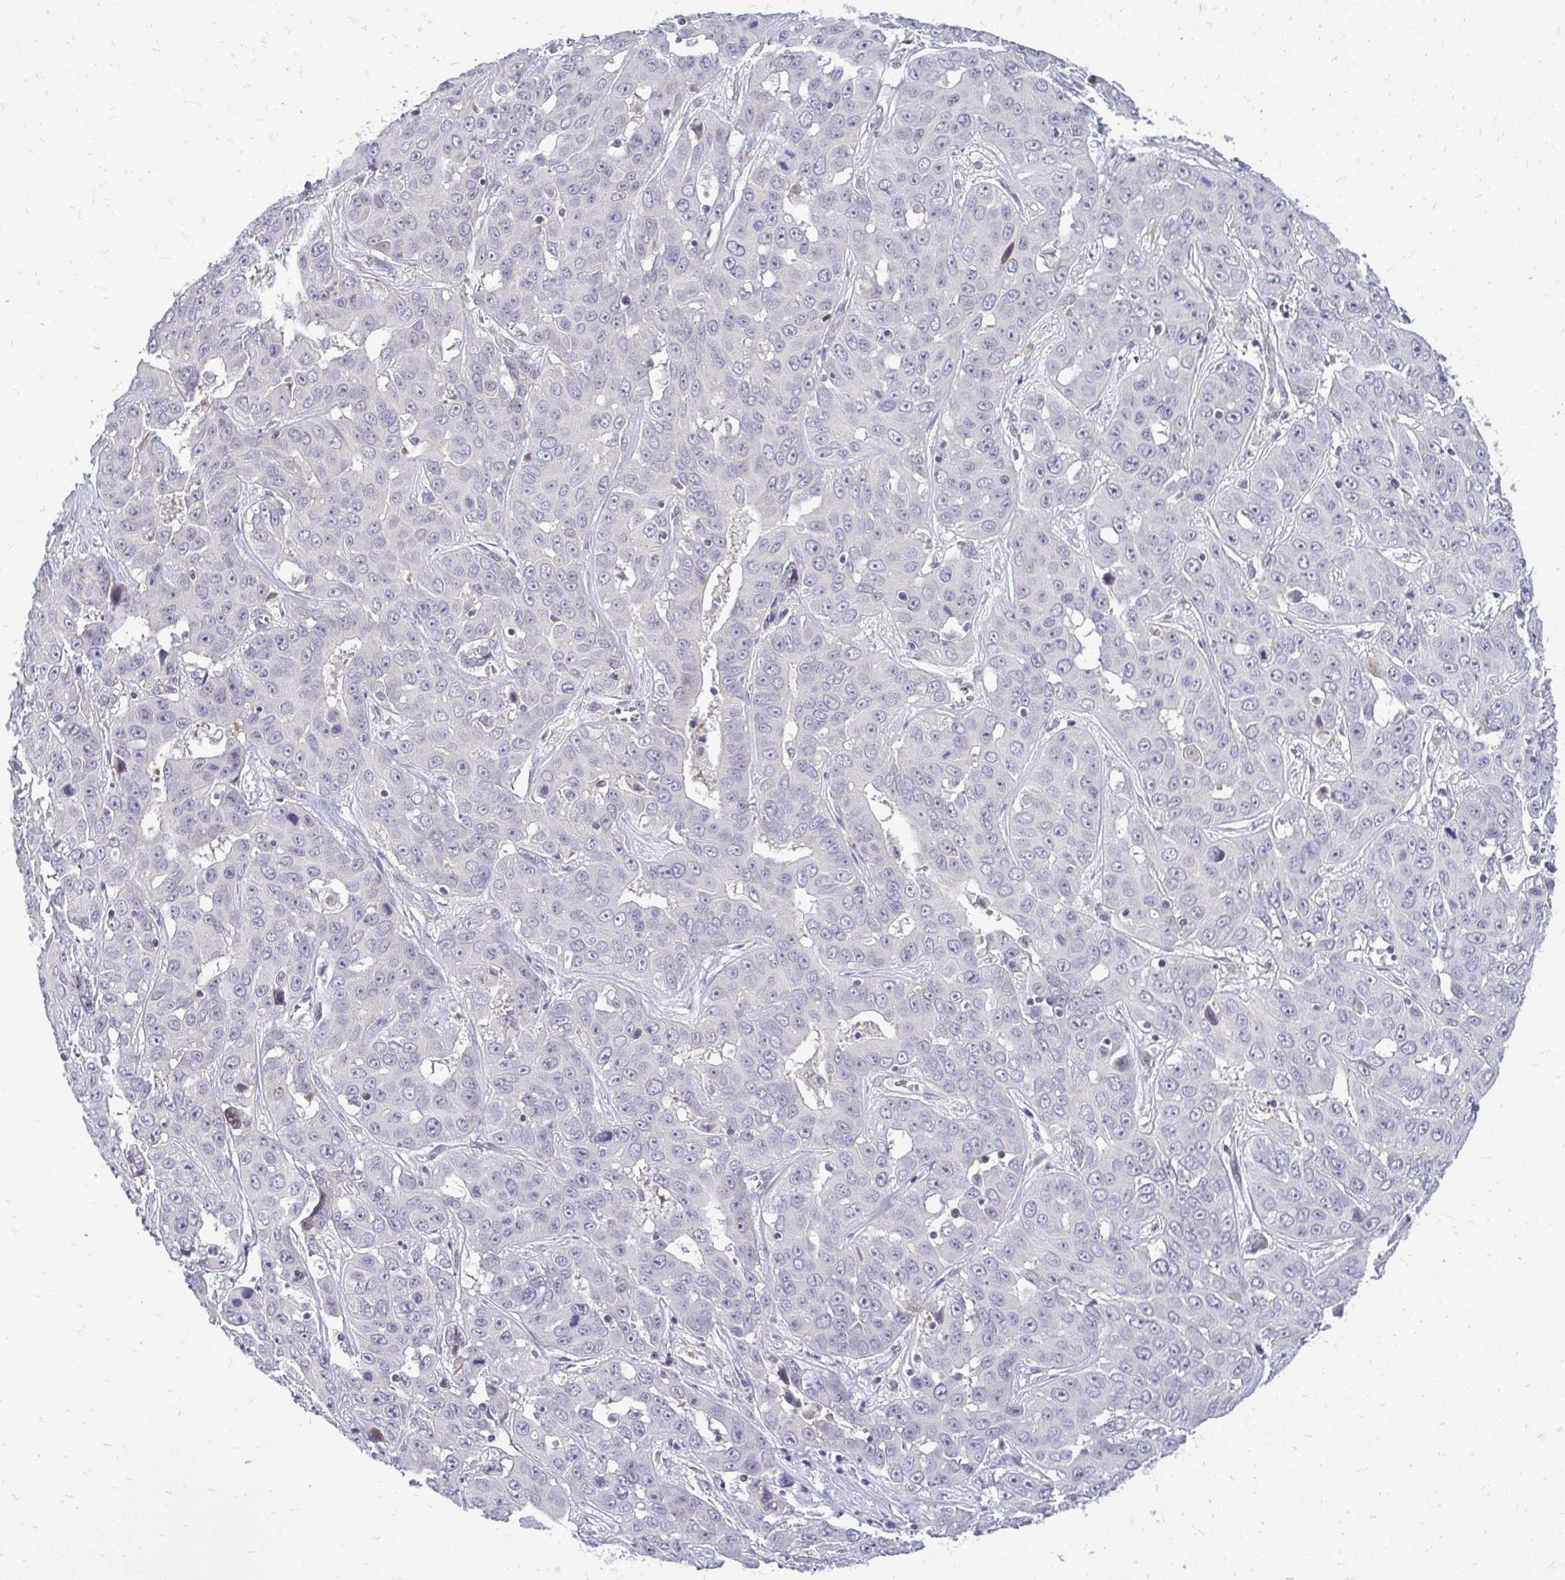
{"staining": {"intensity": "negative", "quantity": "none", "location": "none"}, "tissue": "liver cancer", "cell_type": "Tumor cells", "image_type": "cancer", "snomed": [{"axis": "morphology", "description": "Cholangiocarcinoma"}, {"axis": "topography", "description": "Liver"}], "caption": "This is an immunohistochemistry histopathology image of liver cholangiocarcinoma. There is no staining in tumor cells.", "gene": "OR8D1", "patient": {"sex": "female", "age": 52}}